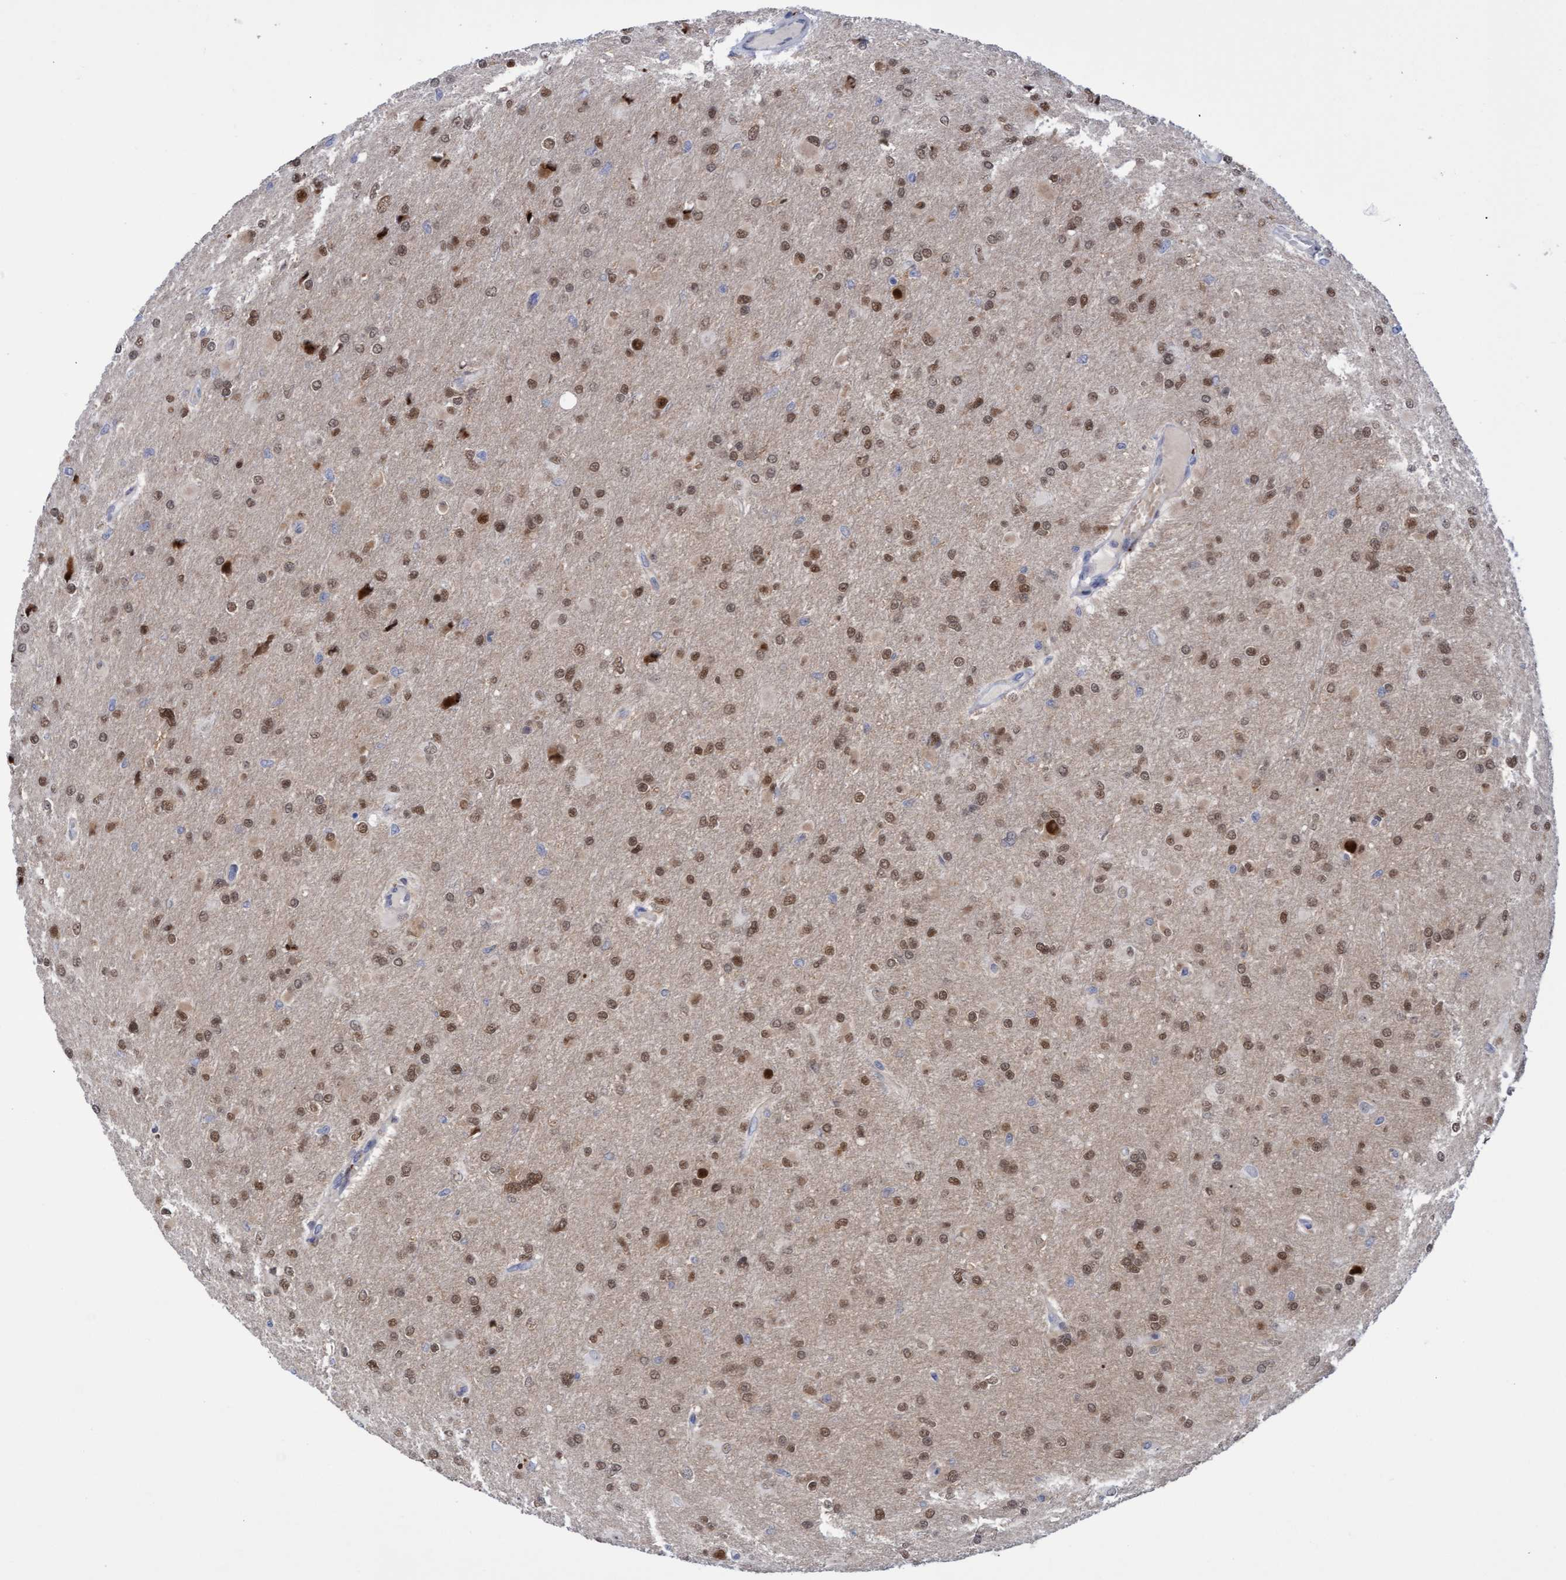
{"staining": {"intensity": "moderate", "quantity": ">75%", "location": "nuclear"}, "tissue": "glioma", "cell_type": "Tumor cells", "image_type": "cancer", "snomed": [{"axis": "morphology", "description": "Glioma, malignant, High grade"}, {"axis": "topography", "description": "Cerebral cortex"}], "caption": "Malignant high-grade glioma stained with a protein marker displays moderate staining in tumor cells.", "gene": "PINX1", "patient": {"sex": "female", "age": 36}}